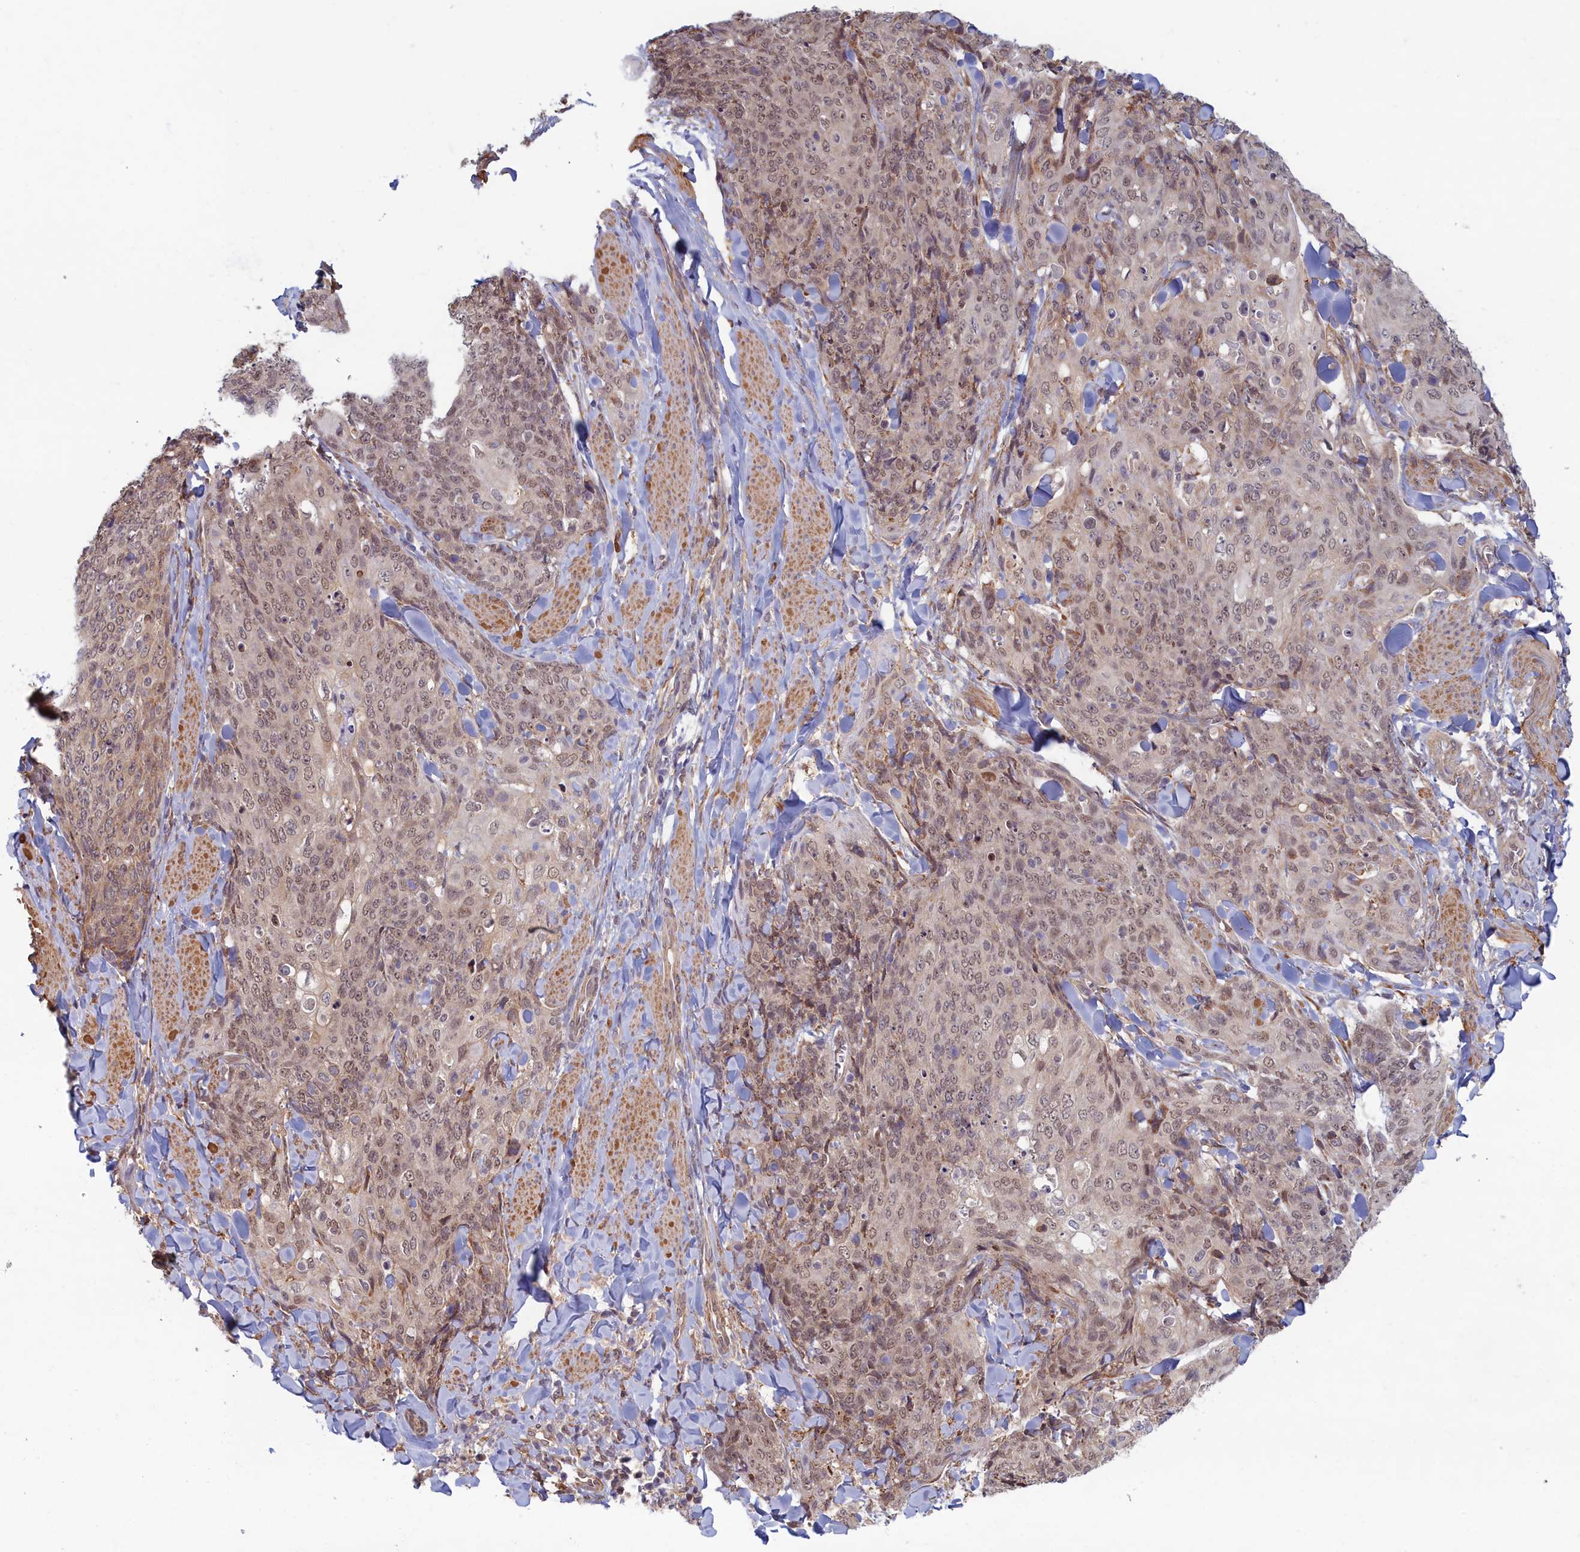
{"staining": {"intensity": "weak", "quantity": ">75%", "location": "cytoplasmic/membranous,nuclear"}, "tissue": "skin cancer", "cell_type": "Tumor cells", "image_type": "cancer", "snomed": [{"axis": "morphology", "description": "Squamous cell carcinoma, NOS"}, {"axis": "topography", "description": "Skin"}, {"axis": "topography", "description": "Vulva"}], "caption": "Immunohistochemical staining of human skin squamous cell carcinoma shows low levels of weak cytoplasmic/membranous and nuclear expression in approximately >75% of tumor cells.", "gene": "MAK16", "patient": {"sex": "female", "age": 85}}